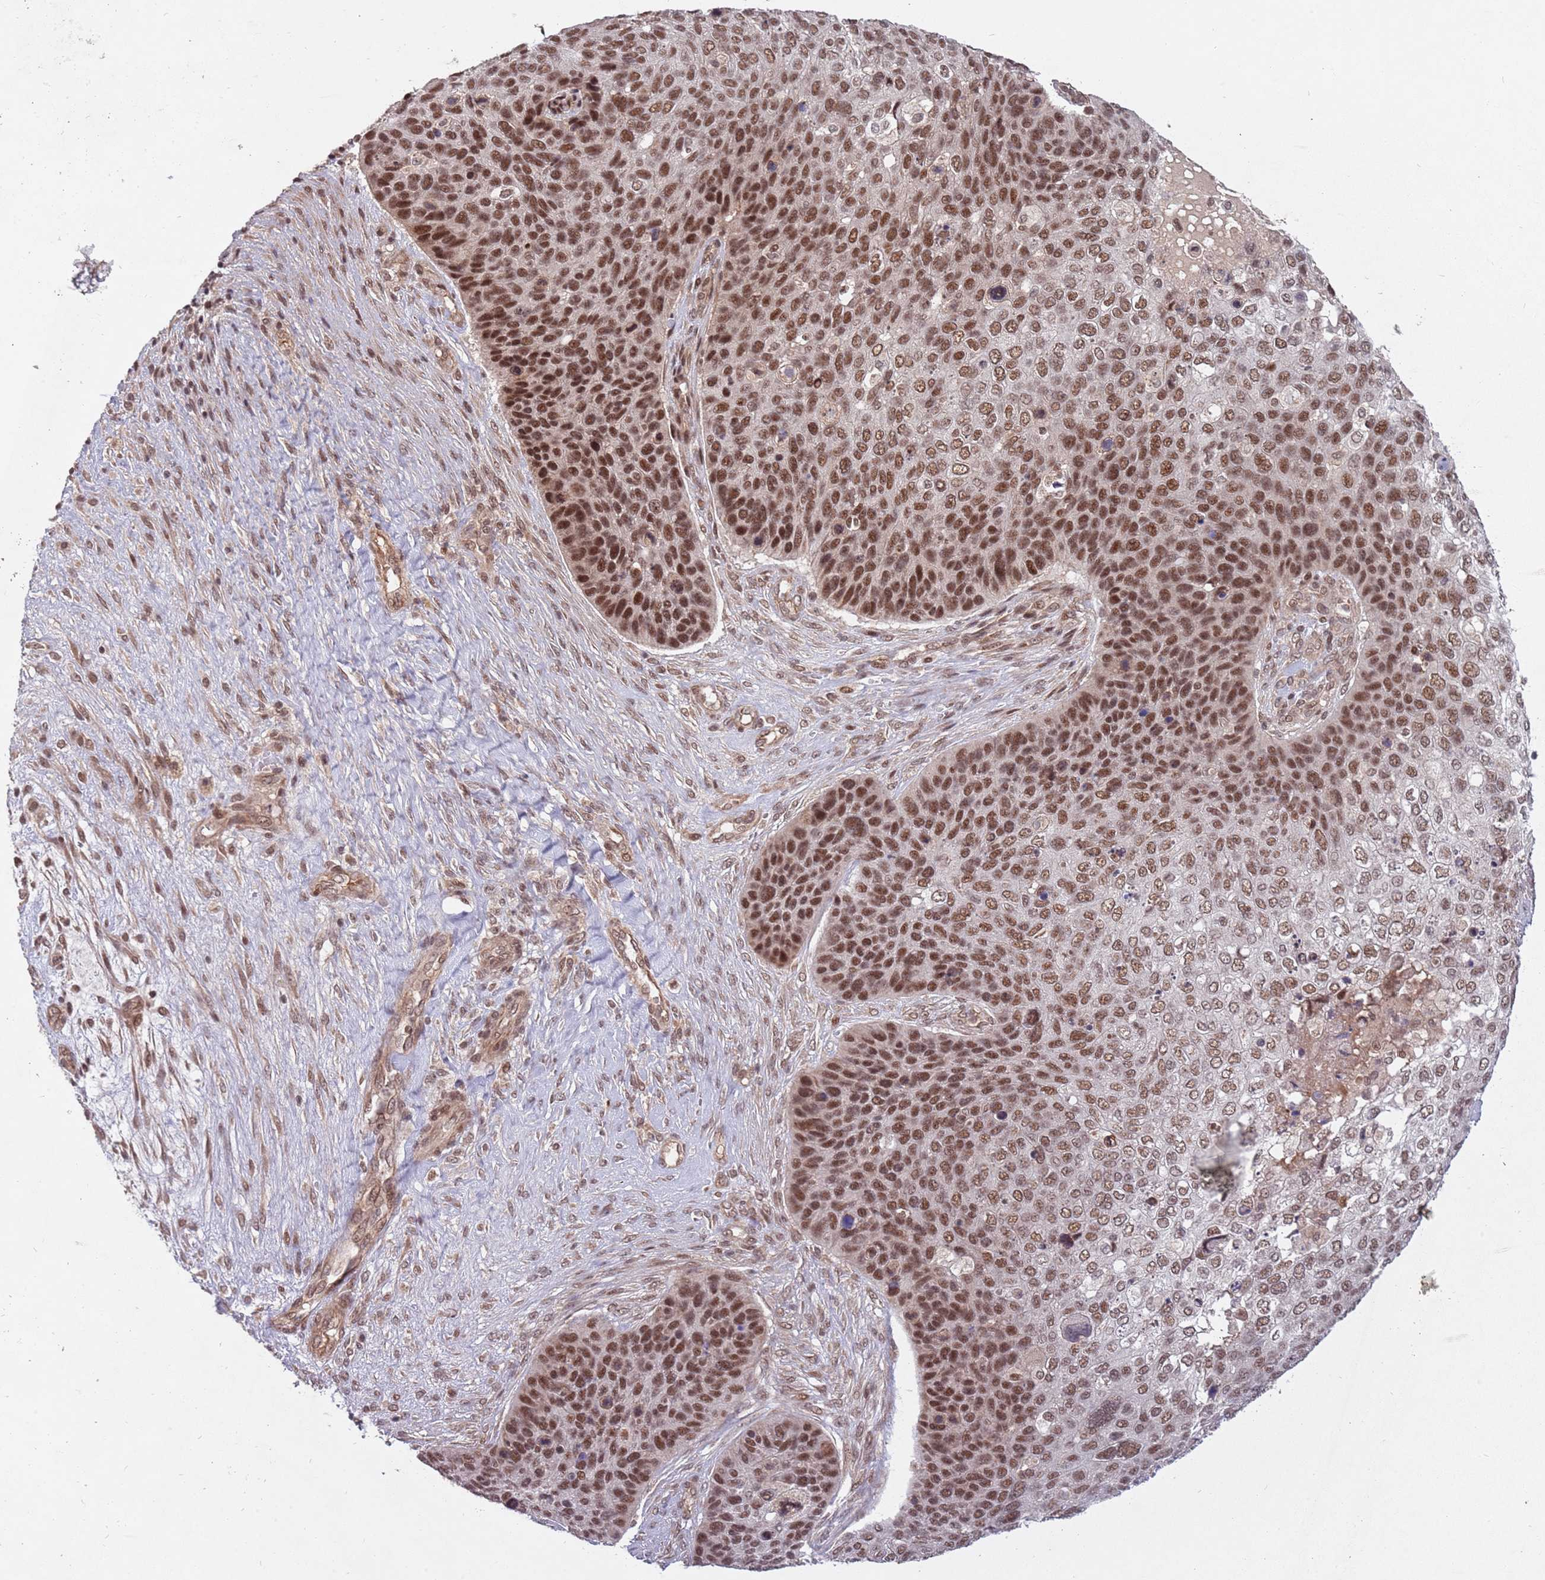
{"staining": {"intensity": "strong", "quantity": ">75%", "location": "nuclear"}, "tissue": "skin cancer", "cell_type": "Tumor cells", "image_type": "cancer", "snomed": [{"axis": "morphology", "description": "Basal cell carcinoma"}, {"axis": "topography", "description": "Skin"}], "caption": "A micrograph of skin cancer (basal cell carcinoma) stained for a protein displays strong nuclear brown staining in tumor cells.", "gene": "SUDS3", "patient": {"sex": "female", "age": 74}}